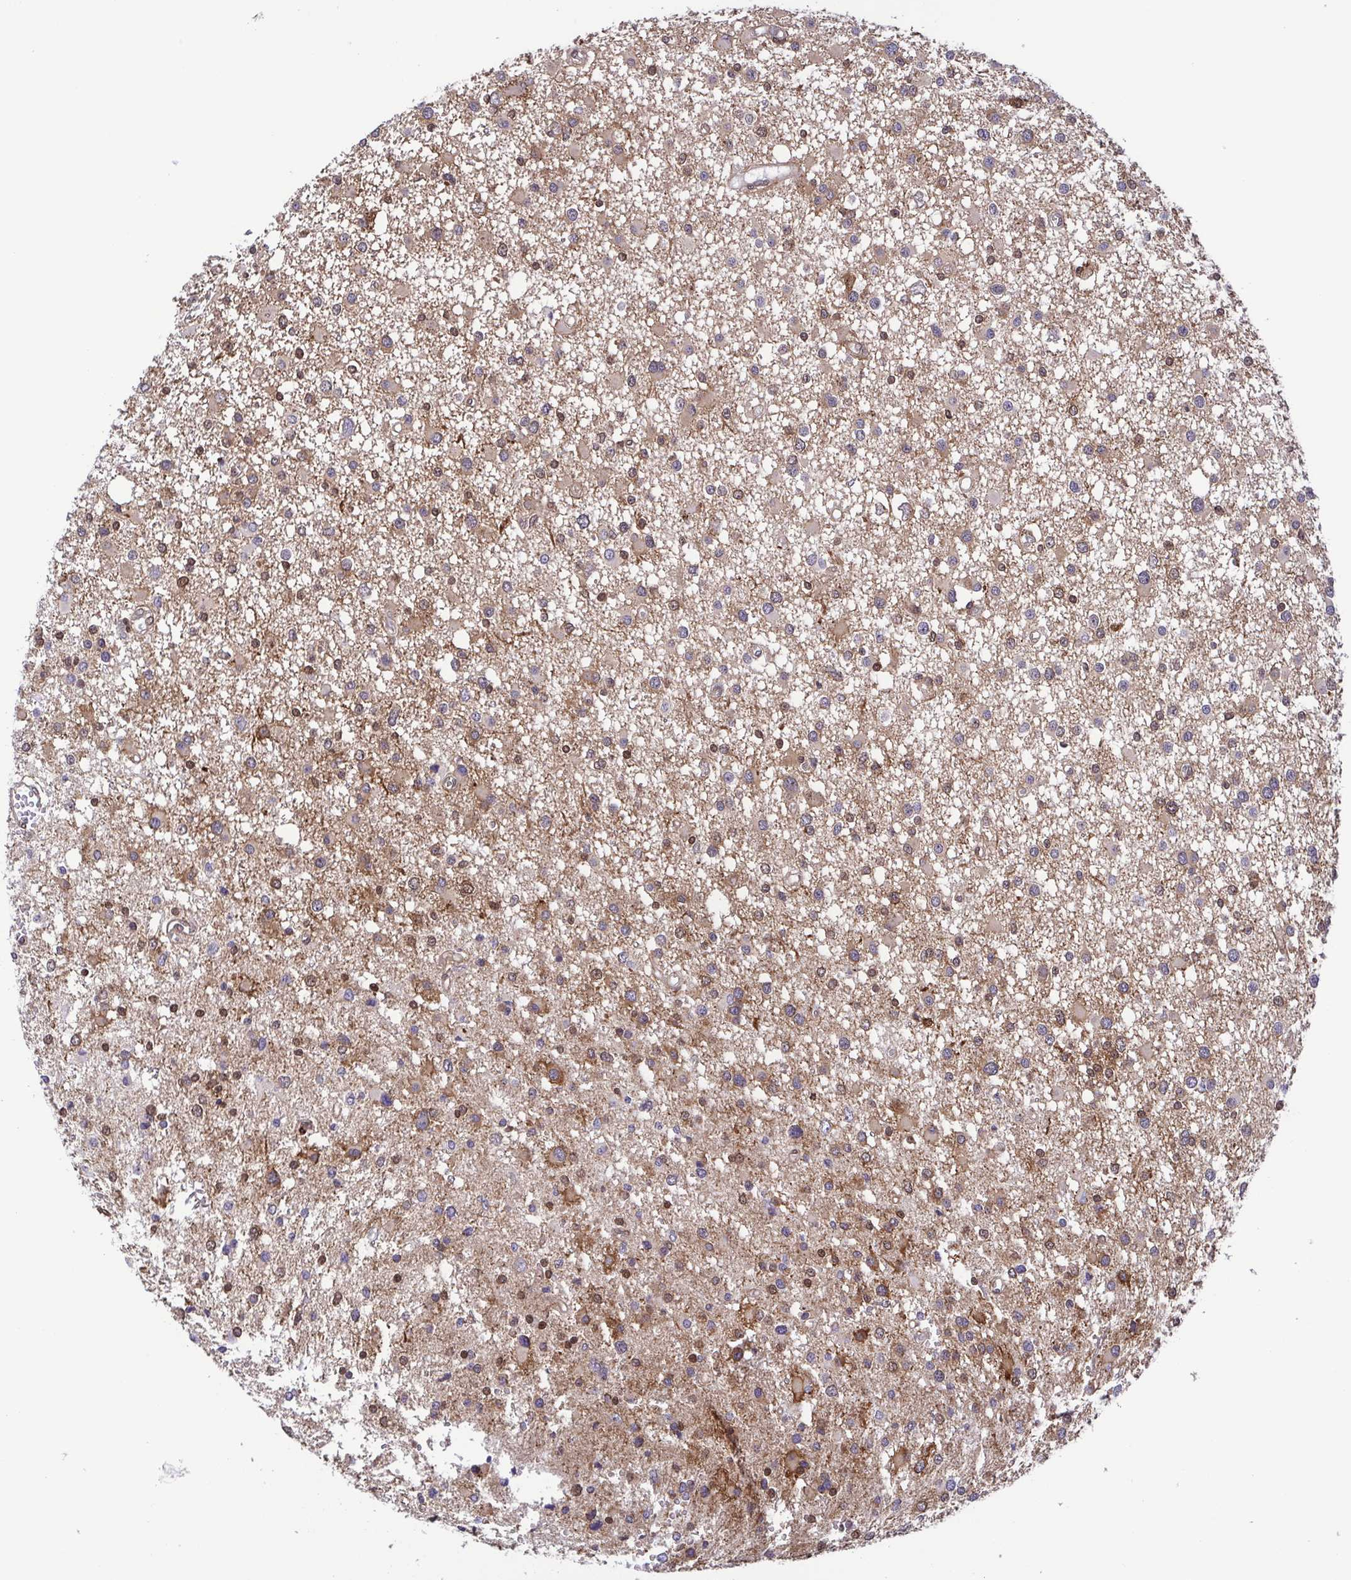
{"staining": {"intensity": "weak", "quantity": ">75%", "location": "cytoplasmic/membranous,nuclear"}, "tissue": "glioma", "cell_type": "Tumor cells", "image_type": "cancer", "snomed": [{"axis": "morphology", "description": "Glioma, malignant, High grade"}, {"axis": "topography", "description": "Brain"}], "caption": "Immunohistochemical staining of glioma demonstrates low levels of weak cytoplasmic/membranous and nuclear expression in approximately >75% of tumor cells.", "gene": "CHMP1B", "patient": {"sex": "male", "age": 54}}